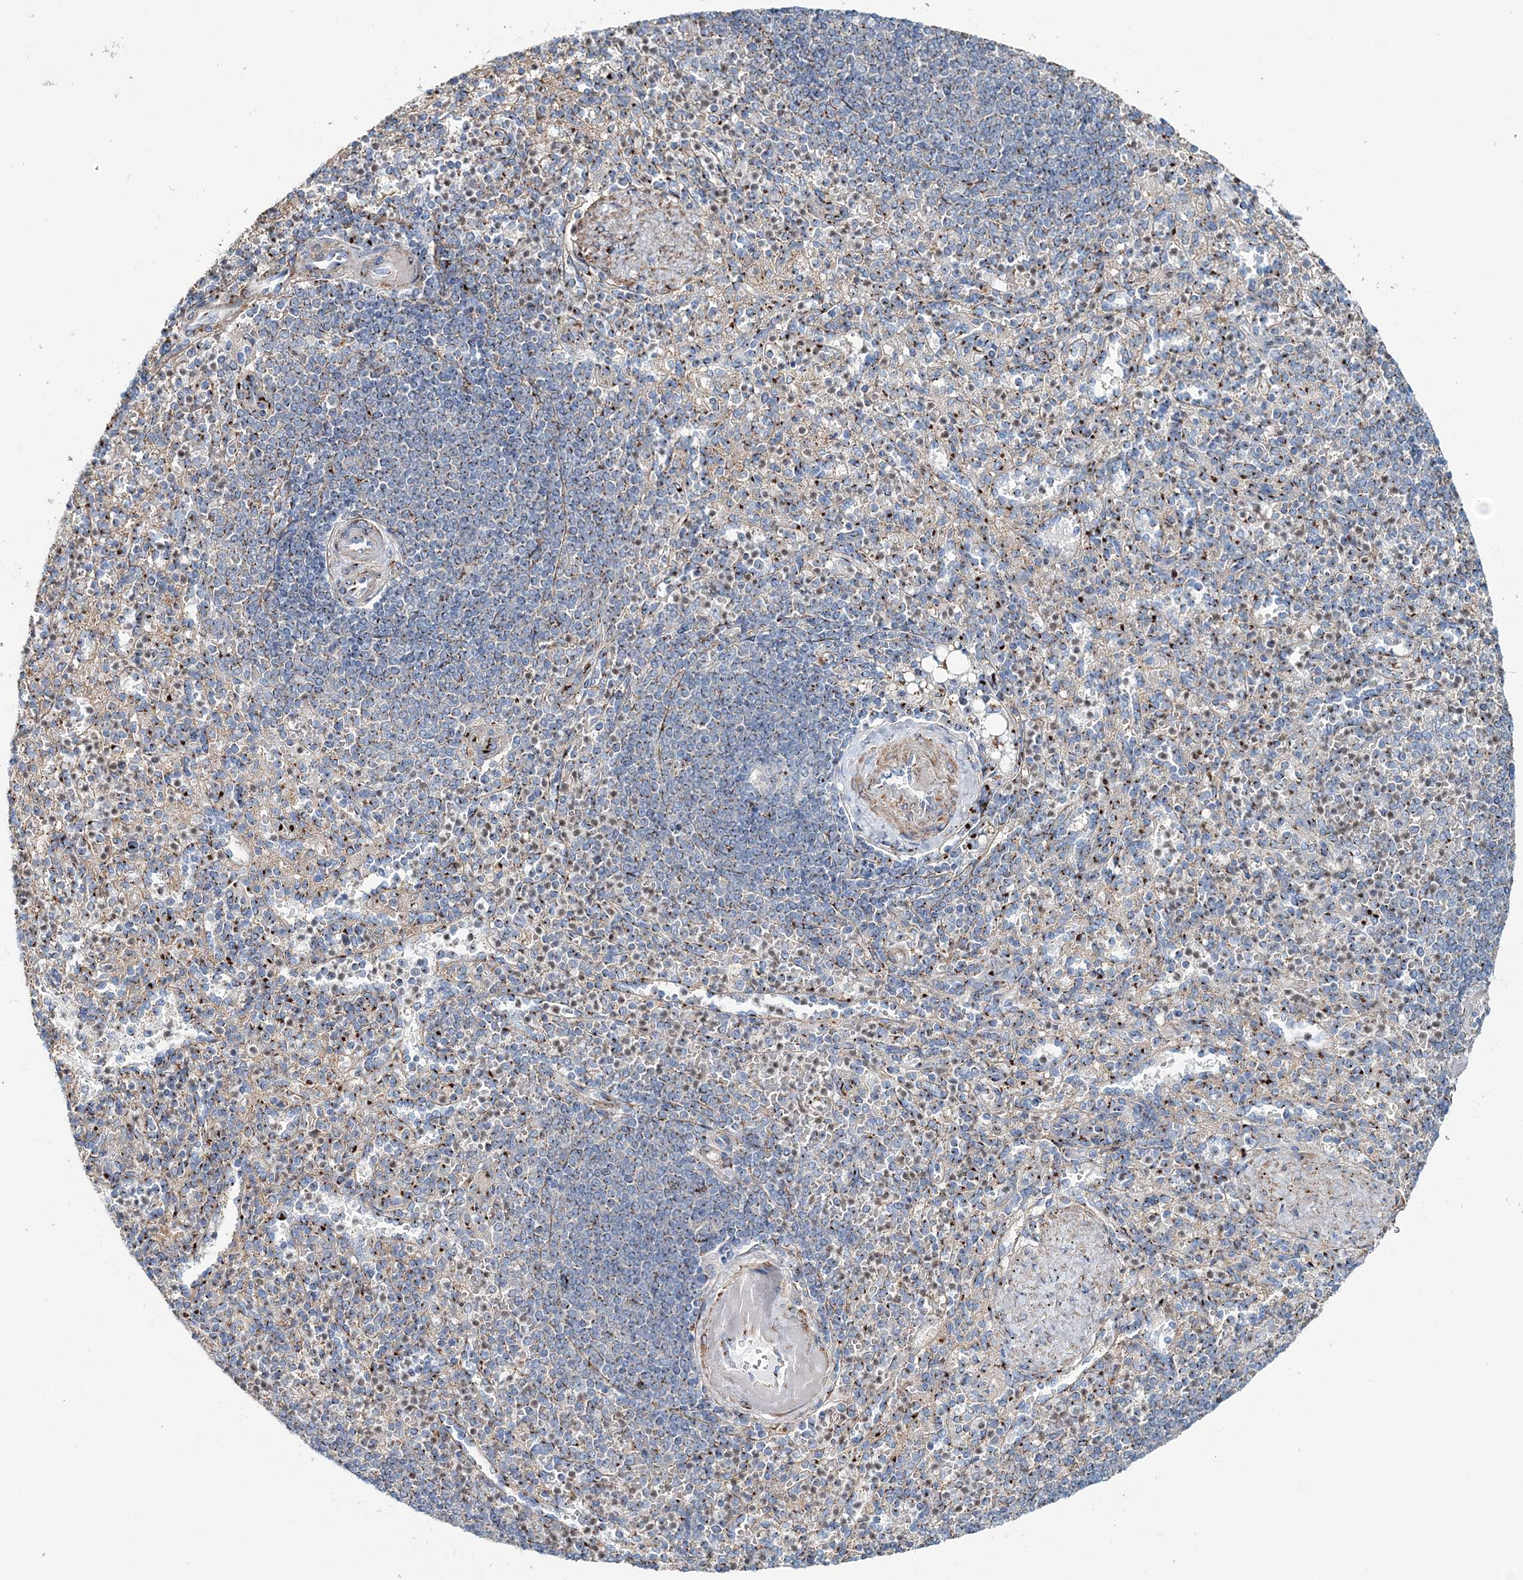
{"staining": {"intensity": "moderate", "quantity": "25%-75%", "location": "cytoplasmic/membranous"}, "tissue": "spleen", "cell_type": "Cells in red pulp", "image_type": "normal", "snomed": [{"axis": "morphology", "description": "Normal tissue, NOS"}, {"axis": "topography", "description": "Spleen"}], "caption": "A photomicrograph showing moderate cytoplasmic/membranous expression in approximately 25%-75% of cells in red pulp in unremarkable spleen, as visualized by brown immunohistochemical staining.", "gene": "MAN1A2", "patient": {"sex": "female", "age": 74}}